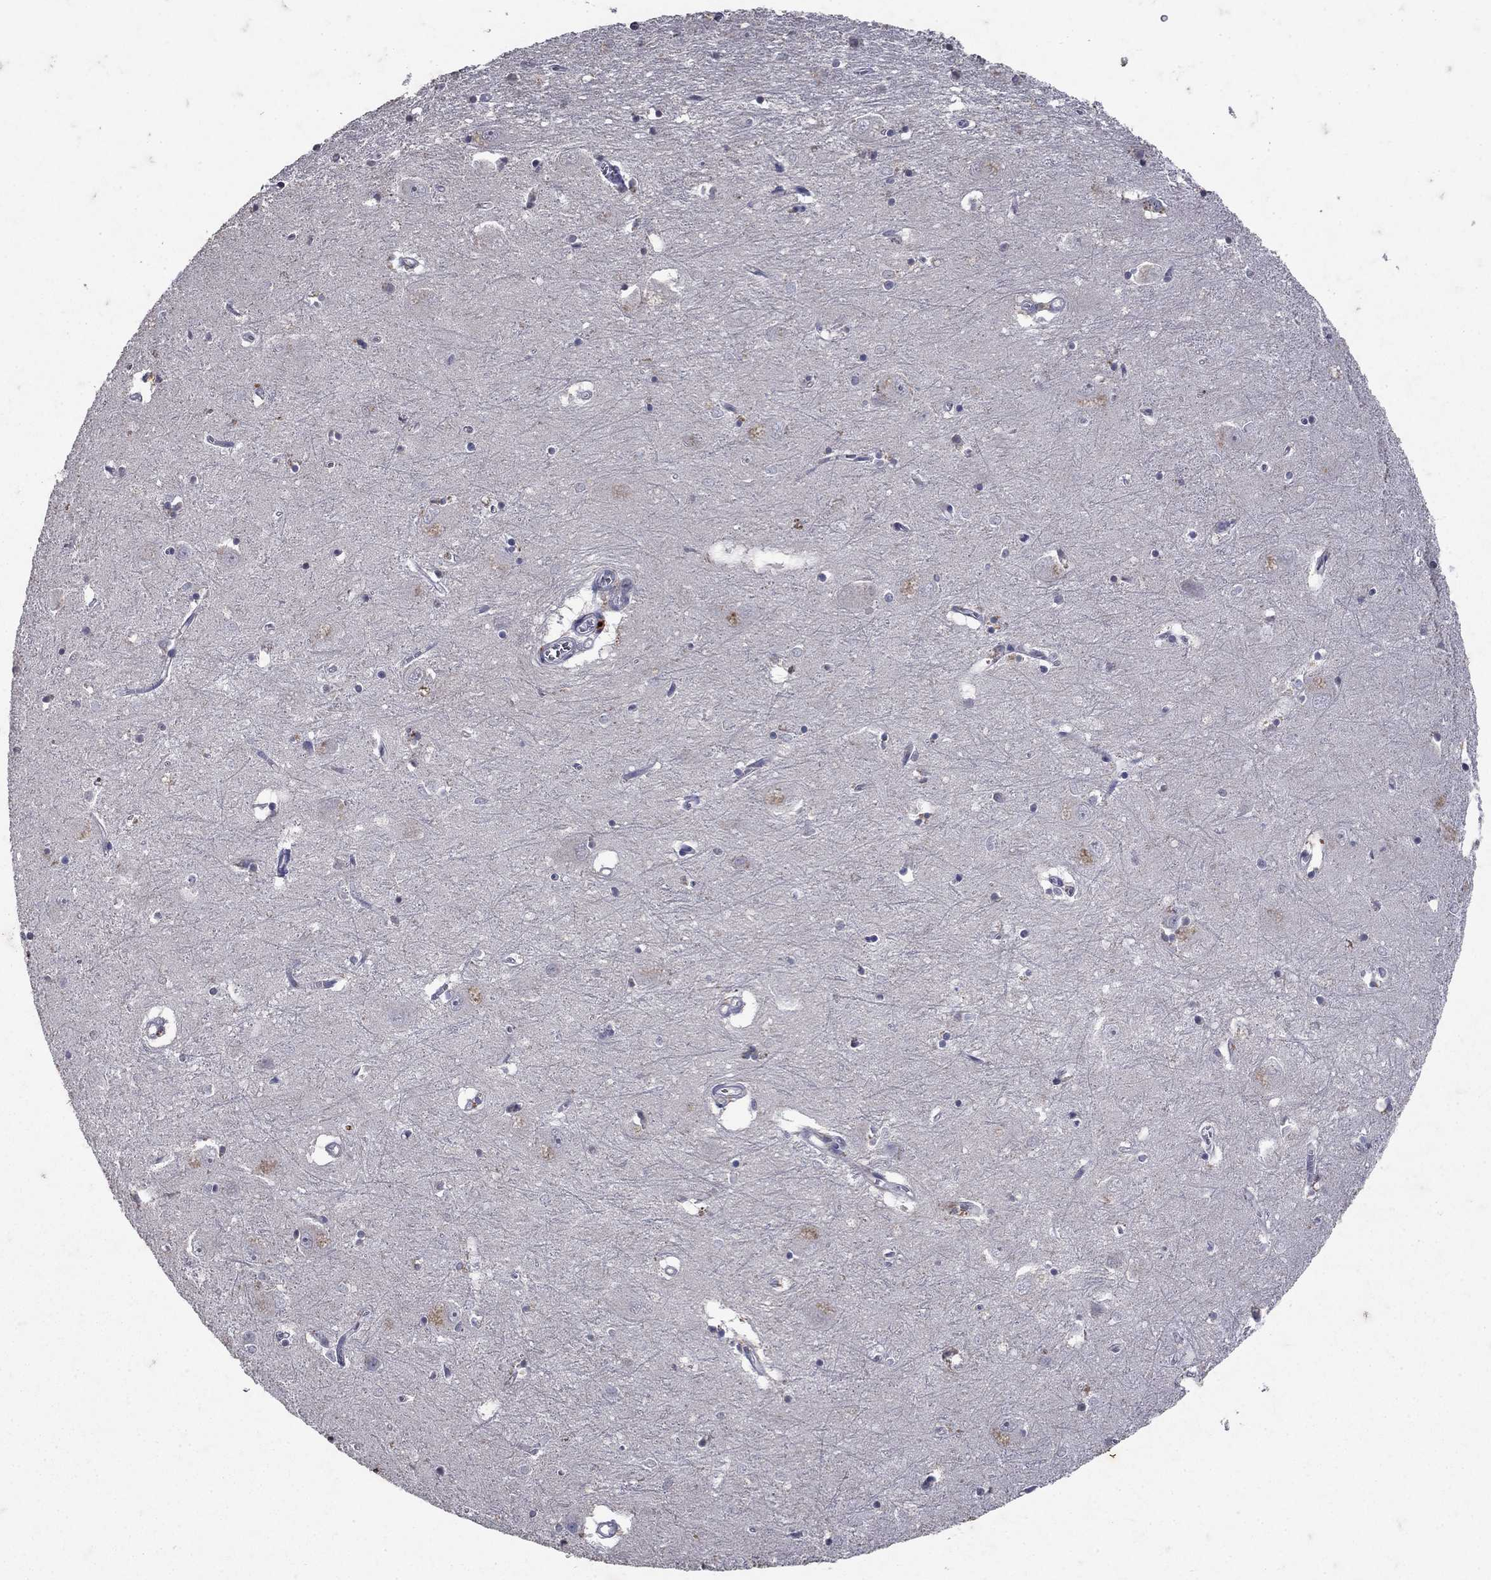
{"staining": {"intensity": "negative", "quantity": "none", "location": "none"}, "tissue": "caudate", "cell_type": "Glial cells", "image_type": "normal", "snomed": [{"axis": "morphology", "description": "Normal tissue, NOS"}, {"axis": "topography", "description": "Lateral ventricle wall"}], "caption": "Benign caudate was stained to show a protein in brown. There is no significant positivity in glial cells. Nuclei are stained in blue.", "gene": "NPC2", "patient": {"sex": "male", "age": 54}}